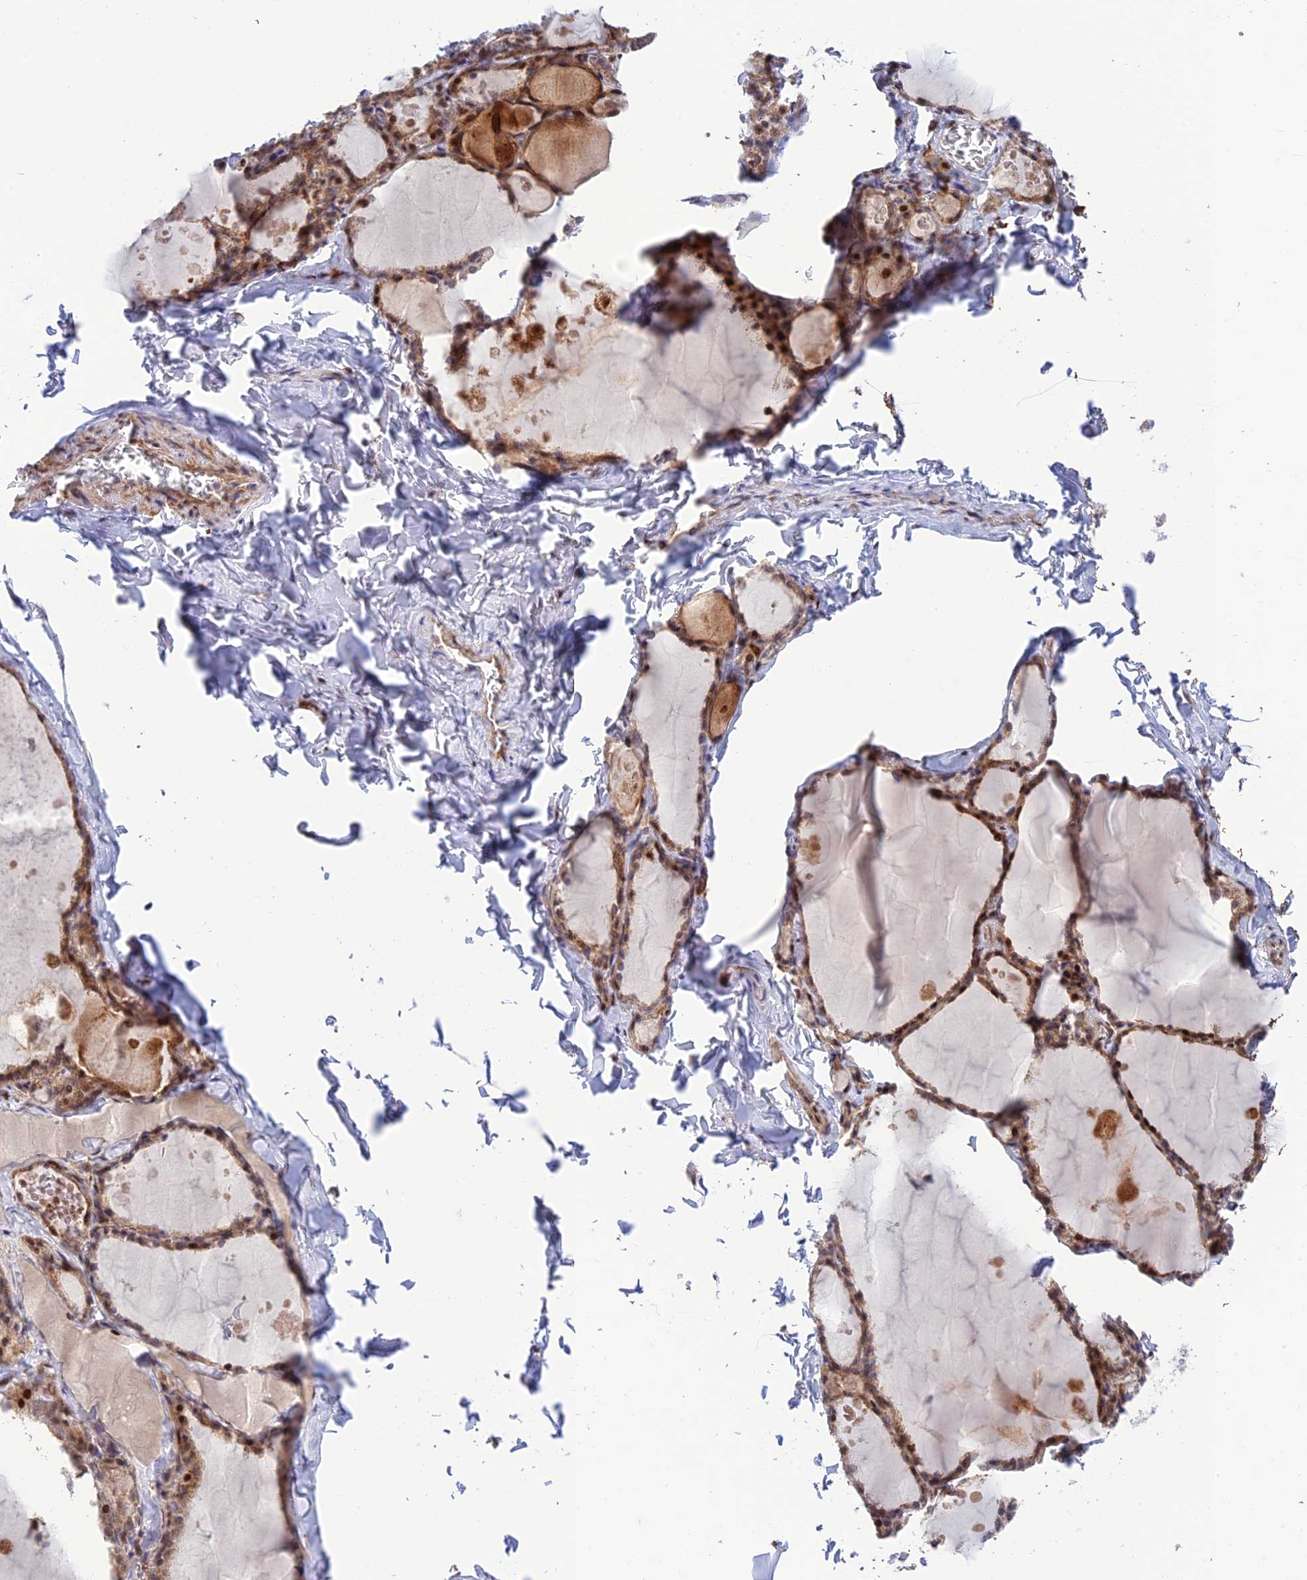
{"staining": {"intensity": "moderate", "quantity": ">75%", "location": "cytoplasmic/membranous,nuclear"}, "tissue": "thyroid gland", "cell_type": "Glandular cells", "image_type": "normal", "snomed": [{"axis": "morphology", "description": "Normal tissue, NOS"}, {"axis": "topography", "description": "Thyroid gland"}], "caption": "About >75% of glandular cells in unremarkable thyroid gland display moderate cytoplasmic/membranous,nuclear protein expression as visualized by brown immunohistochemical staining.", "gene": "ZNF584", "patient": {"sex": "male", "age": 56}}